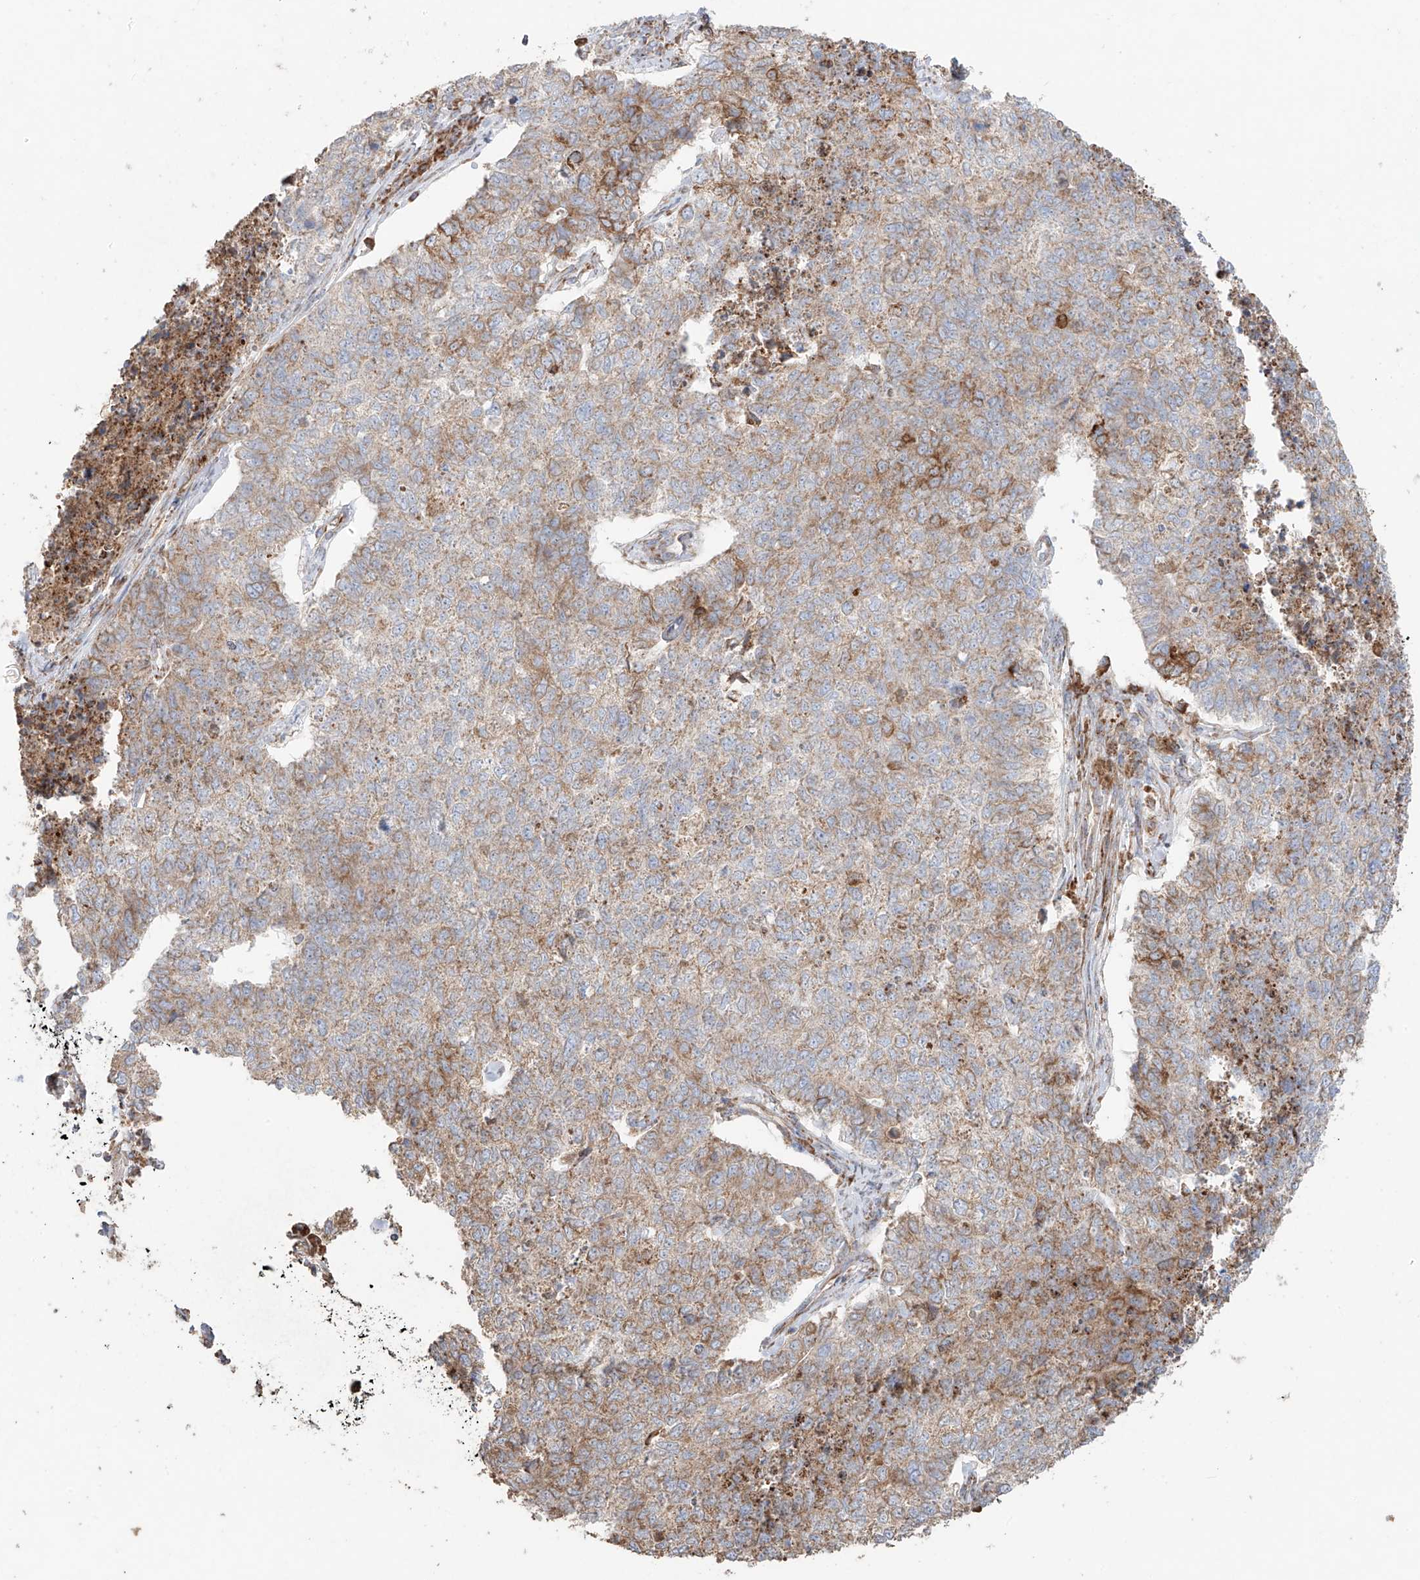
{"staining": {"intensity": "moderate", "quantity": "25%-75%", "location": "cytoplasmic/membranous"}, "tissue": "cervical cancer", "cell_type": "Tumor cells", "image_type": "cancer", "snomed": [{"axis": "morphology", "description": "Squamous cell carcinoma, NOS"}, {"axis": "topography", "description": "Cervix"}], "caption": "This micrograph reveals immunohistochemistry staining of human cervical squamous cell carcinoma, with medium moderate cytoplasmic/membranous expression in approximately 25%-75% of tumor cells.", "gene": "COLGALT2", "patient": {"sex": "female", "age": 63}}